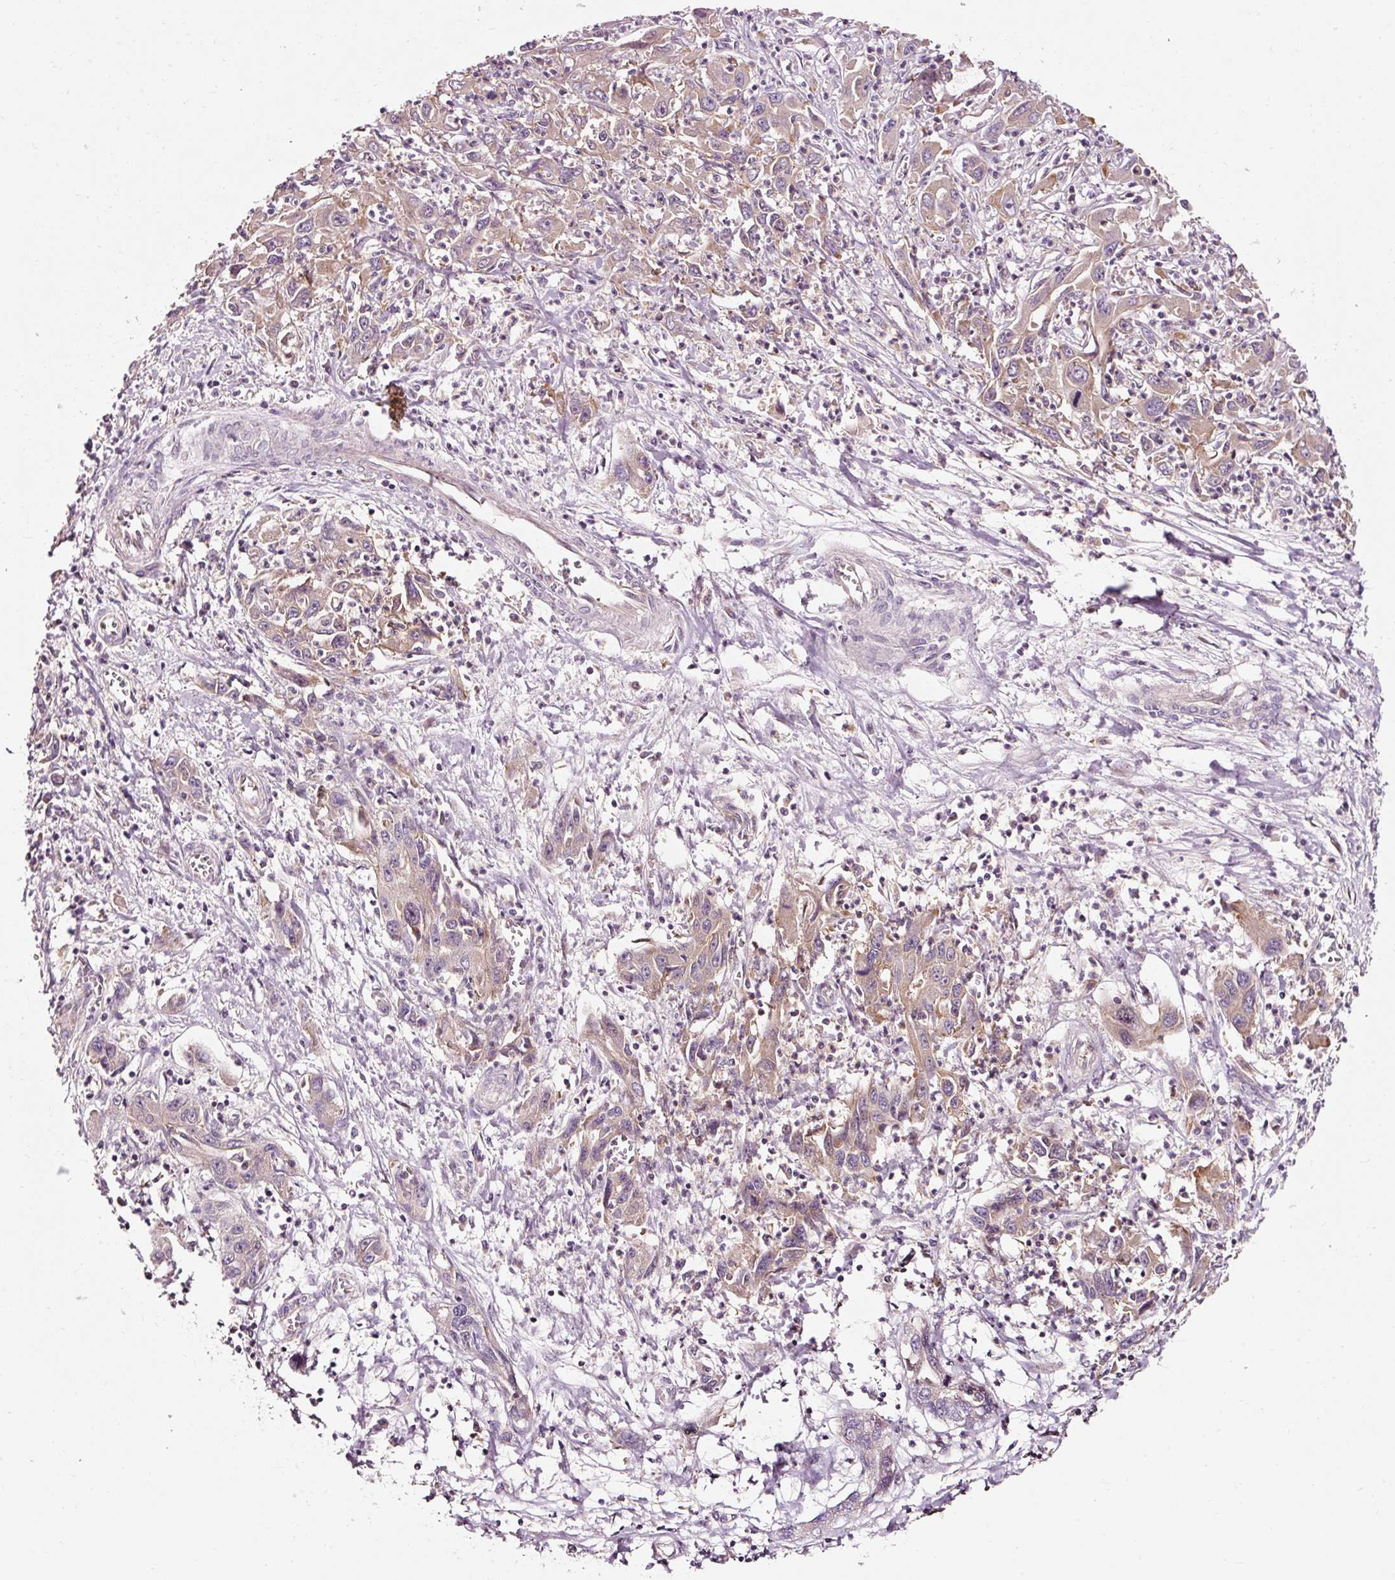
{"staining": {"intensity": "weak", "quantity": "<25%", "location": "cytoplasmic/membranous"}, "tissue": "liver cancer", "cell_type": "Tumor cells", "image_type": "cancer", "snomed": [{"axis": "morphology", "description": "Carcinoma, Hepatocellular, NOS"}, {"axis": "topography", "description": "Liver"}], "caption": "Photomicrograph shows no protein staining in tumor cells of liver cancer (hepatocellular carcinoma) tissue.", "gene": "NAPA", "patient": {"sex": "male", "age": 63}}